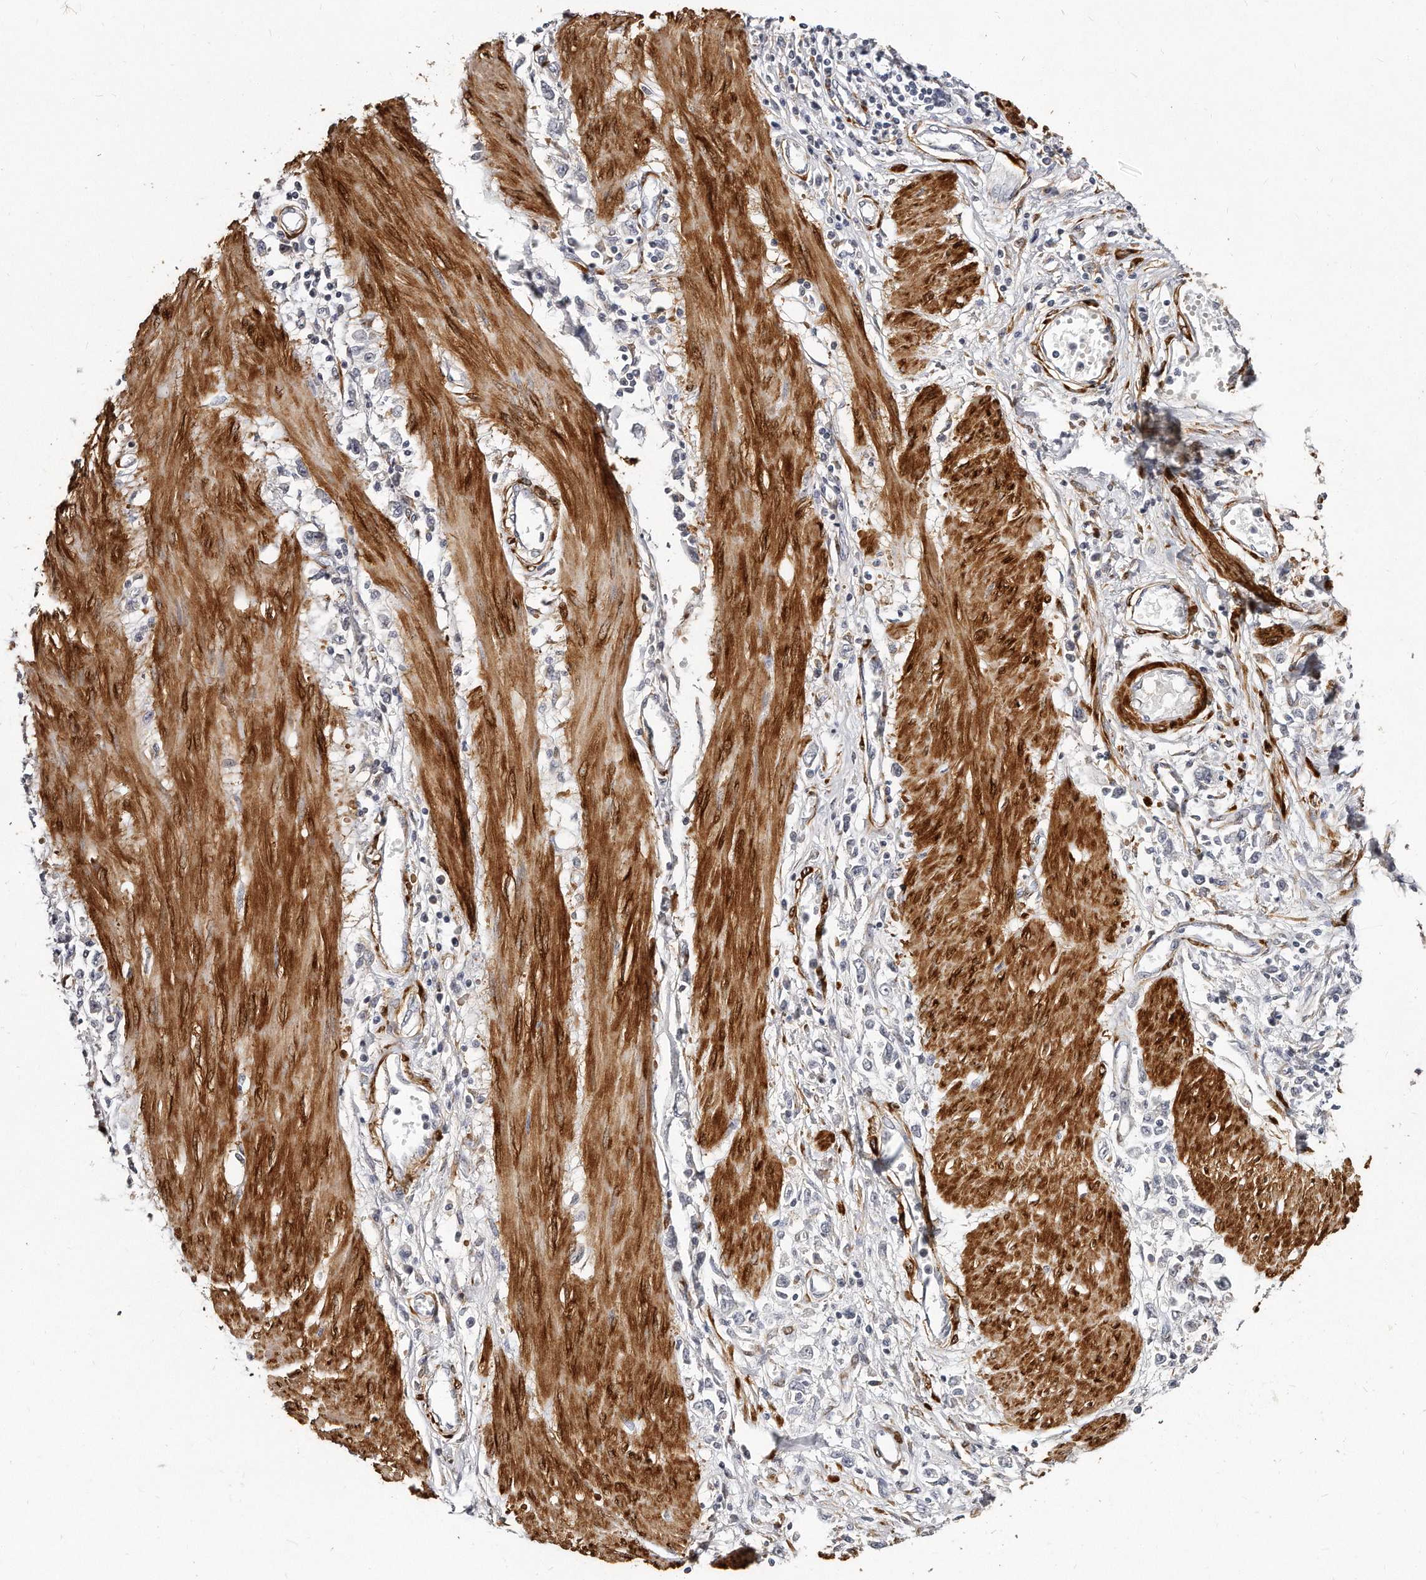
{"staining": {"intensity": "negative", "quantity": "none", "location": "none"}, "tissue": "stomach cancer", "cell_type": "Tumor cells", "image_type": "cancer", "snomed": [{"axis": "morphology", "description": "Adenocarcinoma, NOS"}, {"axis": "topography", "description": "Stomach"}], "caption": "Immunohistochemistry image of neoplastic tissue: stomach cancer stained with DAB shows no significant protein expression in tumor cells.", "gene": "LMOD1", "patient": {"sex": "female", "age": 76}}